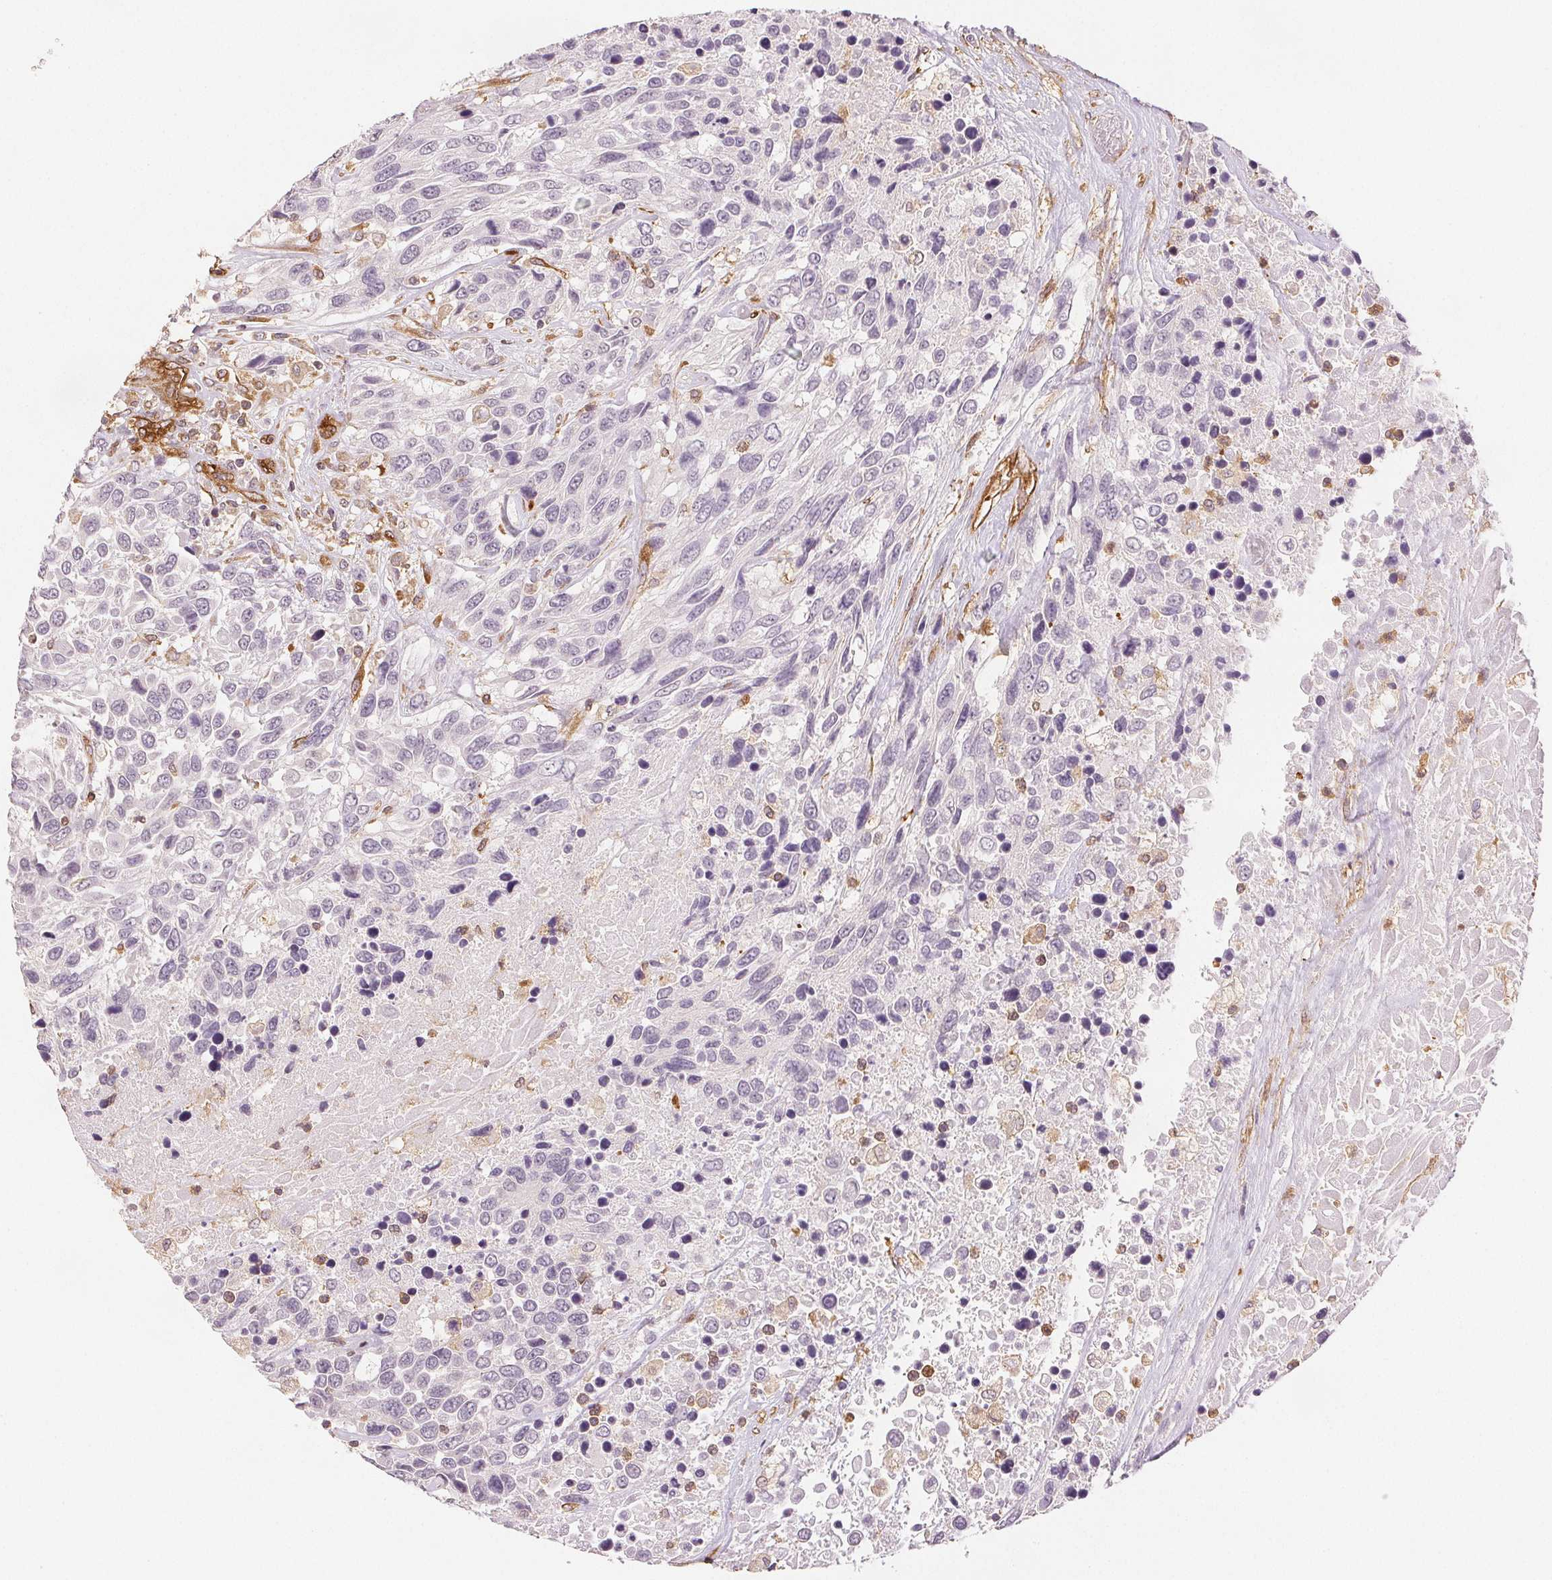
{"staining": {"intensity": "negative", "quantity": "none", "location": "none"}, "tissue": "urothelial cancer", "cell_type": "Tumor cells", "image_type": "cancer", "snomed": [{"axis": "morphology", "description": "Urothelial carcinoma, High grade"}, {"axis": "topography", "description": "Urinary bladder"}], "caption": "This is an IHC histopathology image of human urothelial cancer. There is no expression in tumor cells.", "gene": "DIAPH2", "patient": {"sex": "female", "age": 70}}